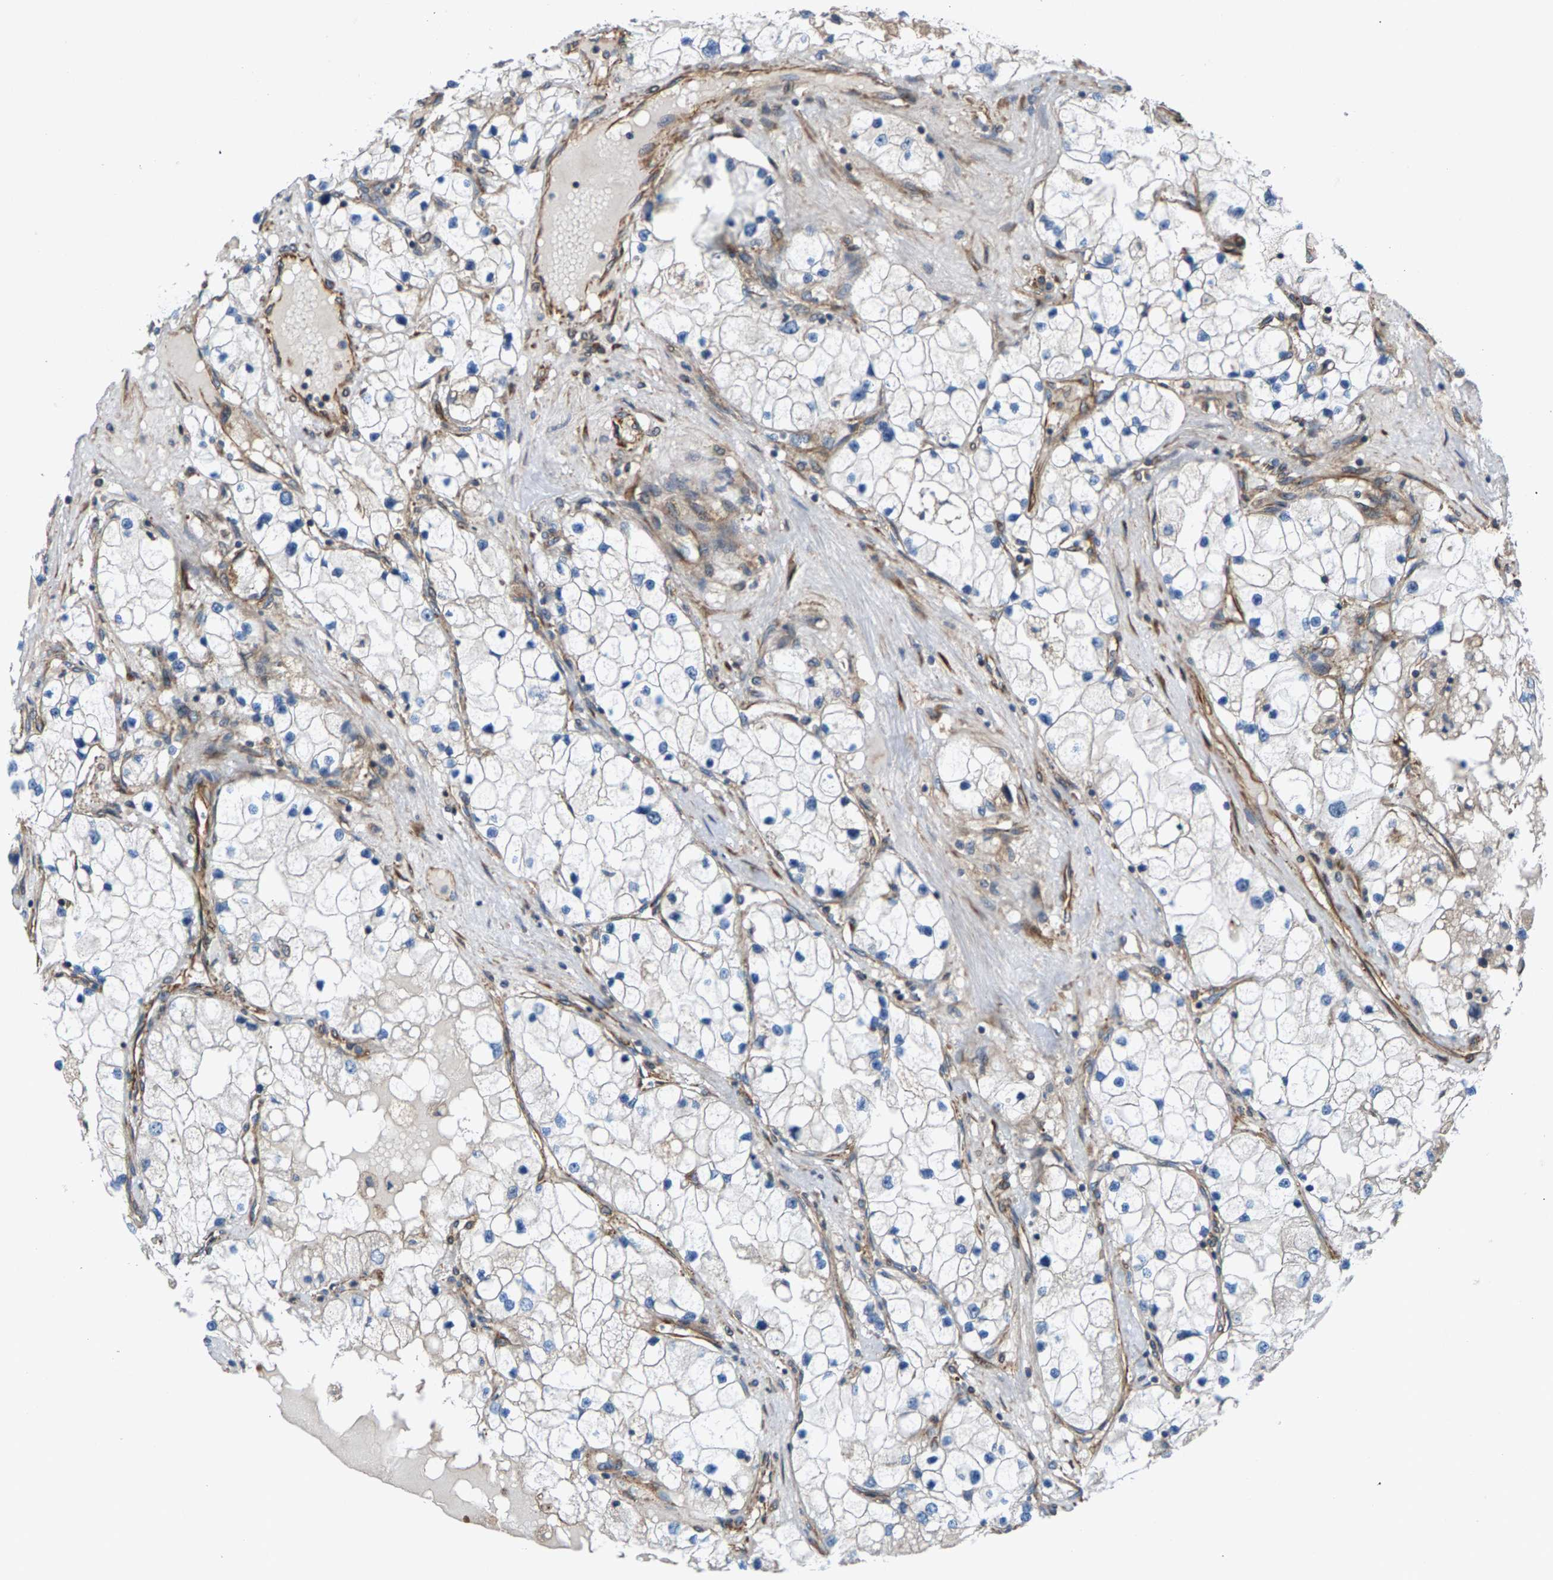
{"staining": {"intensity": "negative", "quantity": "none", "location": "none"}, "tissue": "renal cancer", "cell_type": "Tumor cells", "image_type": "cancer", "snomed": [{"axis": "morphology", "description": "Adenocarcinoma, NOS"}, {"axis": "topography", "description": "Kidney"}], "caption": "The immunohistochemistry (IHC) micrograph has no significant staining in tumor cells of renal cancer (adenocarcinoma) tissue.", "gene": "PDCL", "patient": {"sex": "male", "age": 68}}